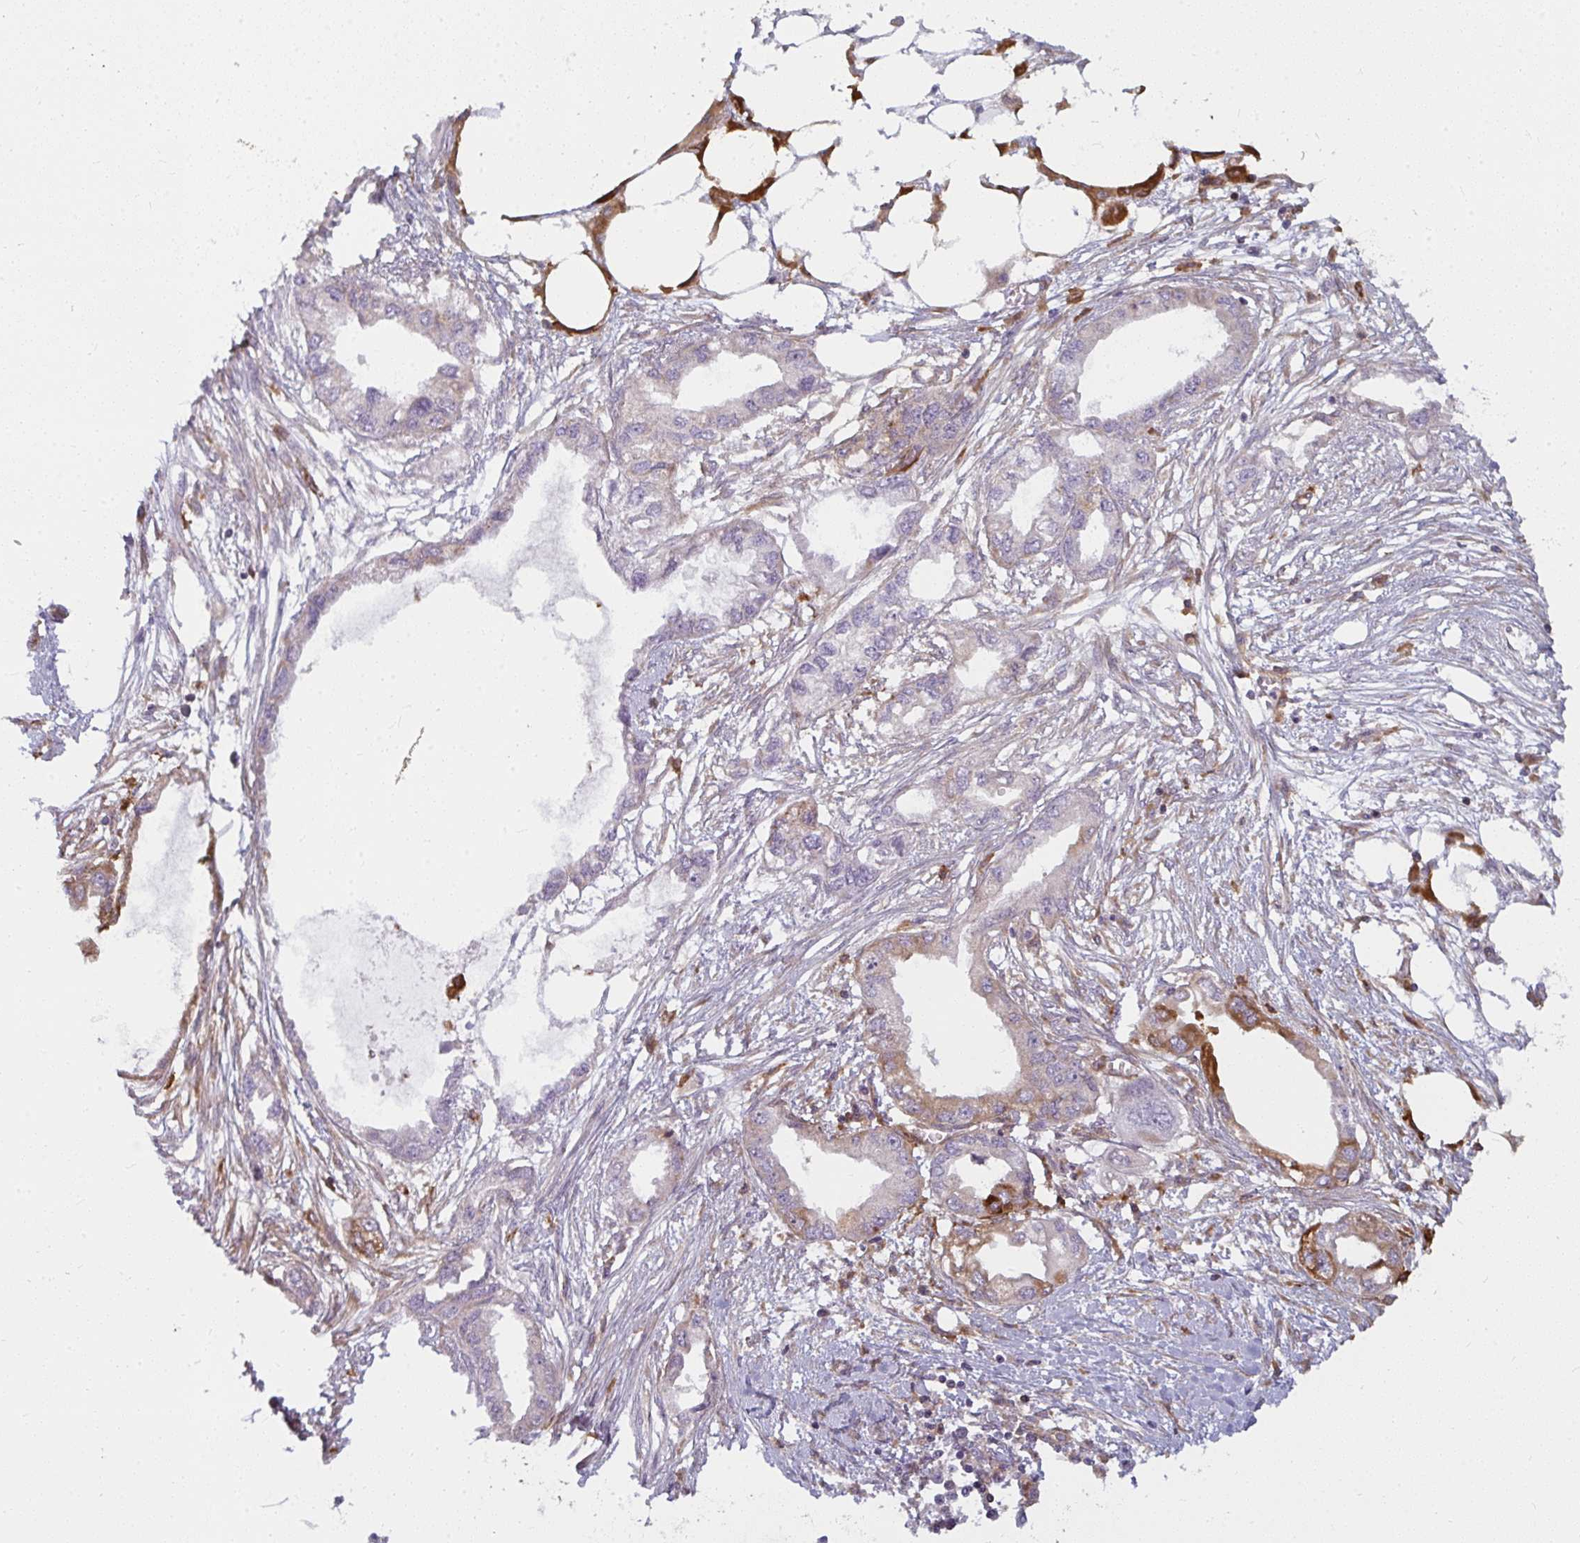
{"staining": {"intensity": "weak", "quantity": "<25%", "location": "cytoplasmic/membranous"}, "tissue": "endometrial cancer", "cell_type": "Tumor cells", "image_type": "cancer", "snomed": [{"axis": "morphology", "description": "Adenocarcinoma, NOS"}, {"axis": "morphology", "description": "Adenocarcinoma, metastatic, NOS"}, {"axis": "topography", "description": "Adipose tissue"}, {"axis": "topography", "description": "Endometrium"}], "caption": "This histopathology image is of endometrial cancer stained with immunohistochemistry (IHC) to label a protein in brown with the nuclei are counter-stained blue. There is no staining in tumor cells. (Stains: DAB immunohistochemistry with hematoxylin counter stain, Microscopy: brightfield microscopy at high magnification).", "gene": "IFIT3", "patient": {"sex": "female", "age": 67}}